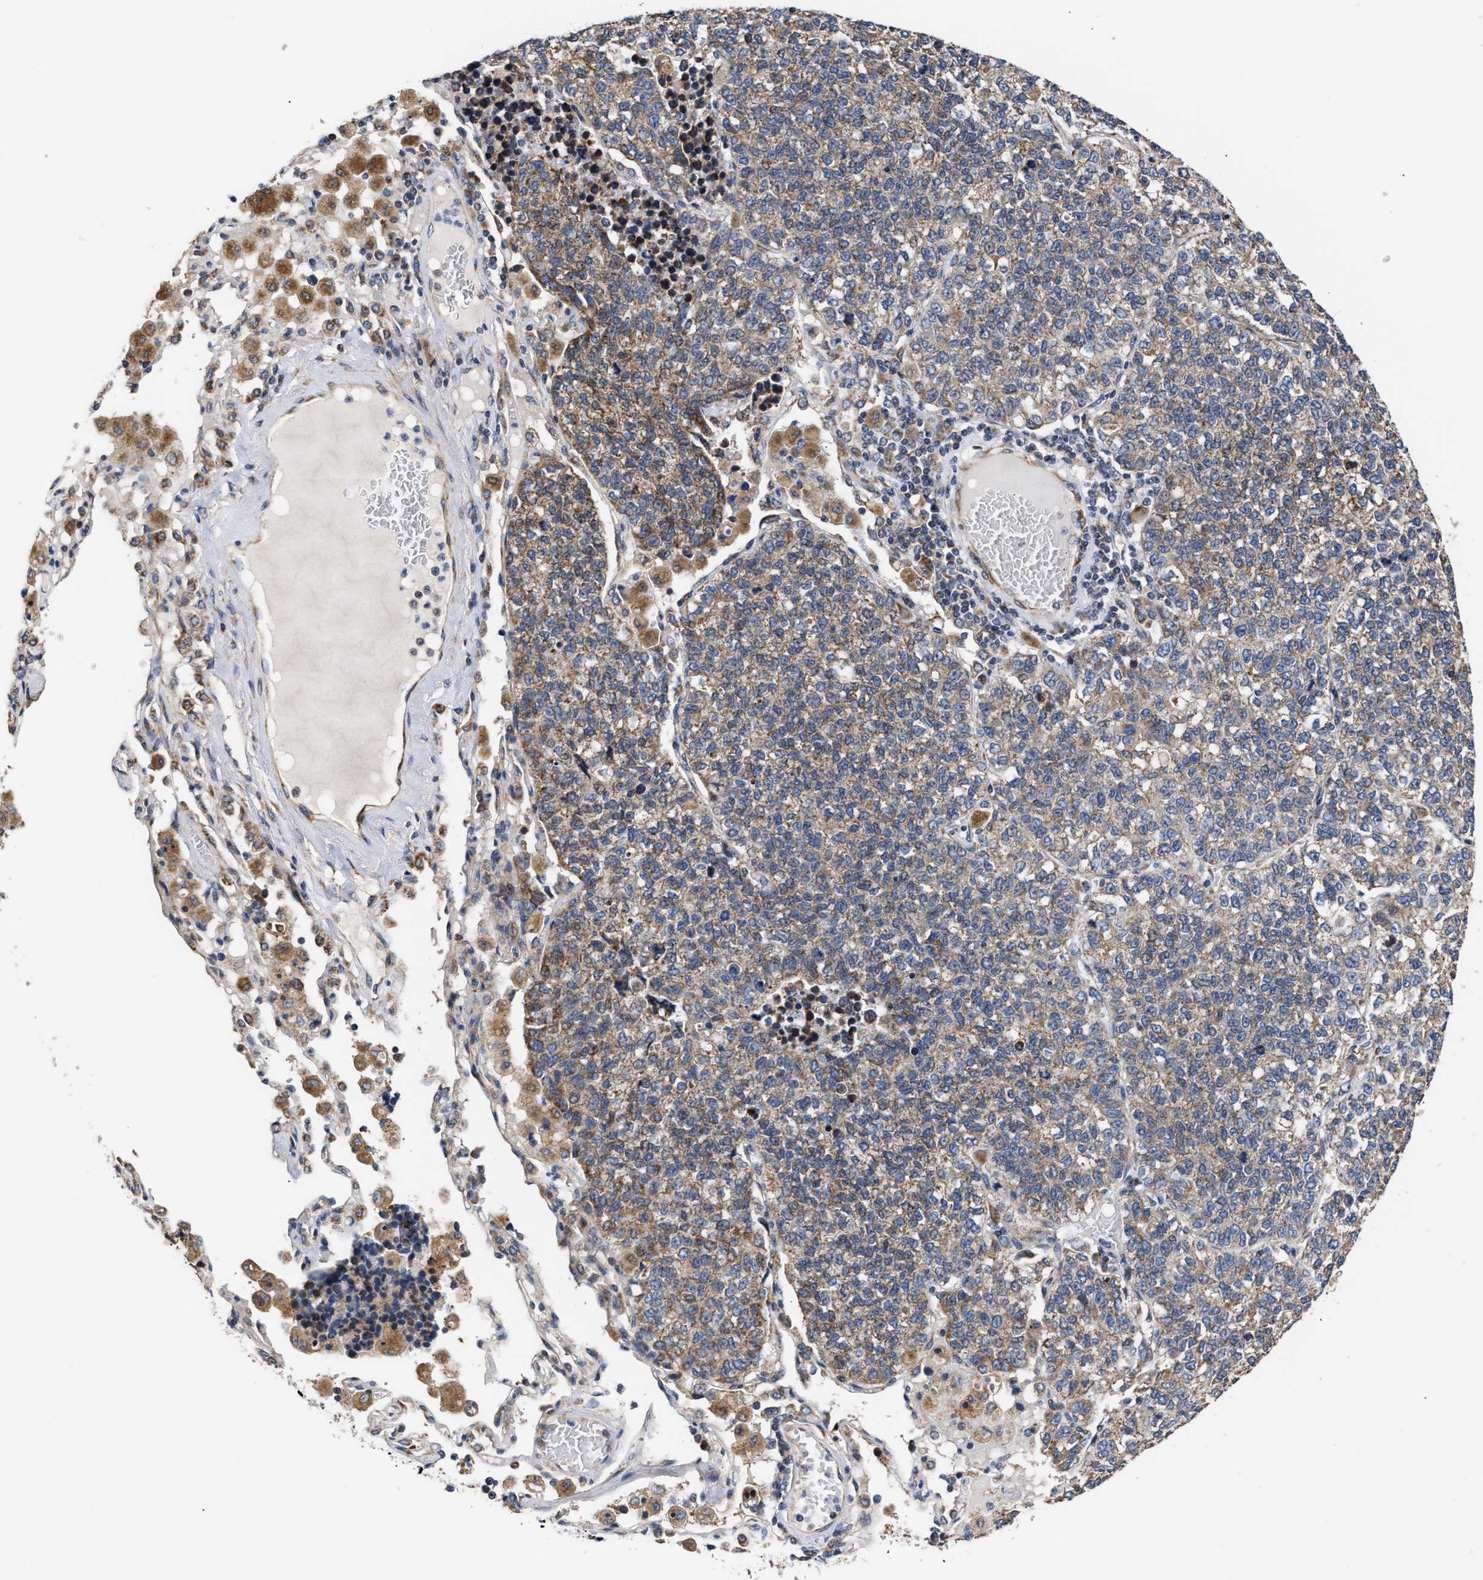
{"staining": {"intensity": "weak", "quantity": "25%-75%", "location": "cytoplasmic/membranous"}, "tissue": "lung cancer", "cell_type": "Tumor cells", "image_type": "cancer", "snomed": [{"axis": "morphology", "description": "Adenocarcinoma, NOS"}, {"axis": "topography", "description": "Lung"}], "caption": "Protein expression analysis of human lung cancer (adenocarcinoma) reveals weak cytoplasmic/membranous expression in approximately 25%-75% of tumor cells.", "gene": "MALSU1", "patient": {"sex": "male", "age": 49}}